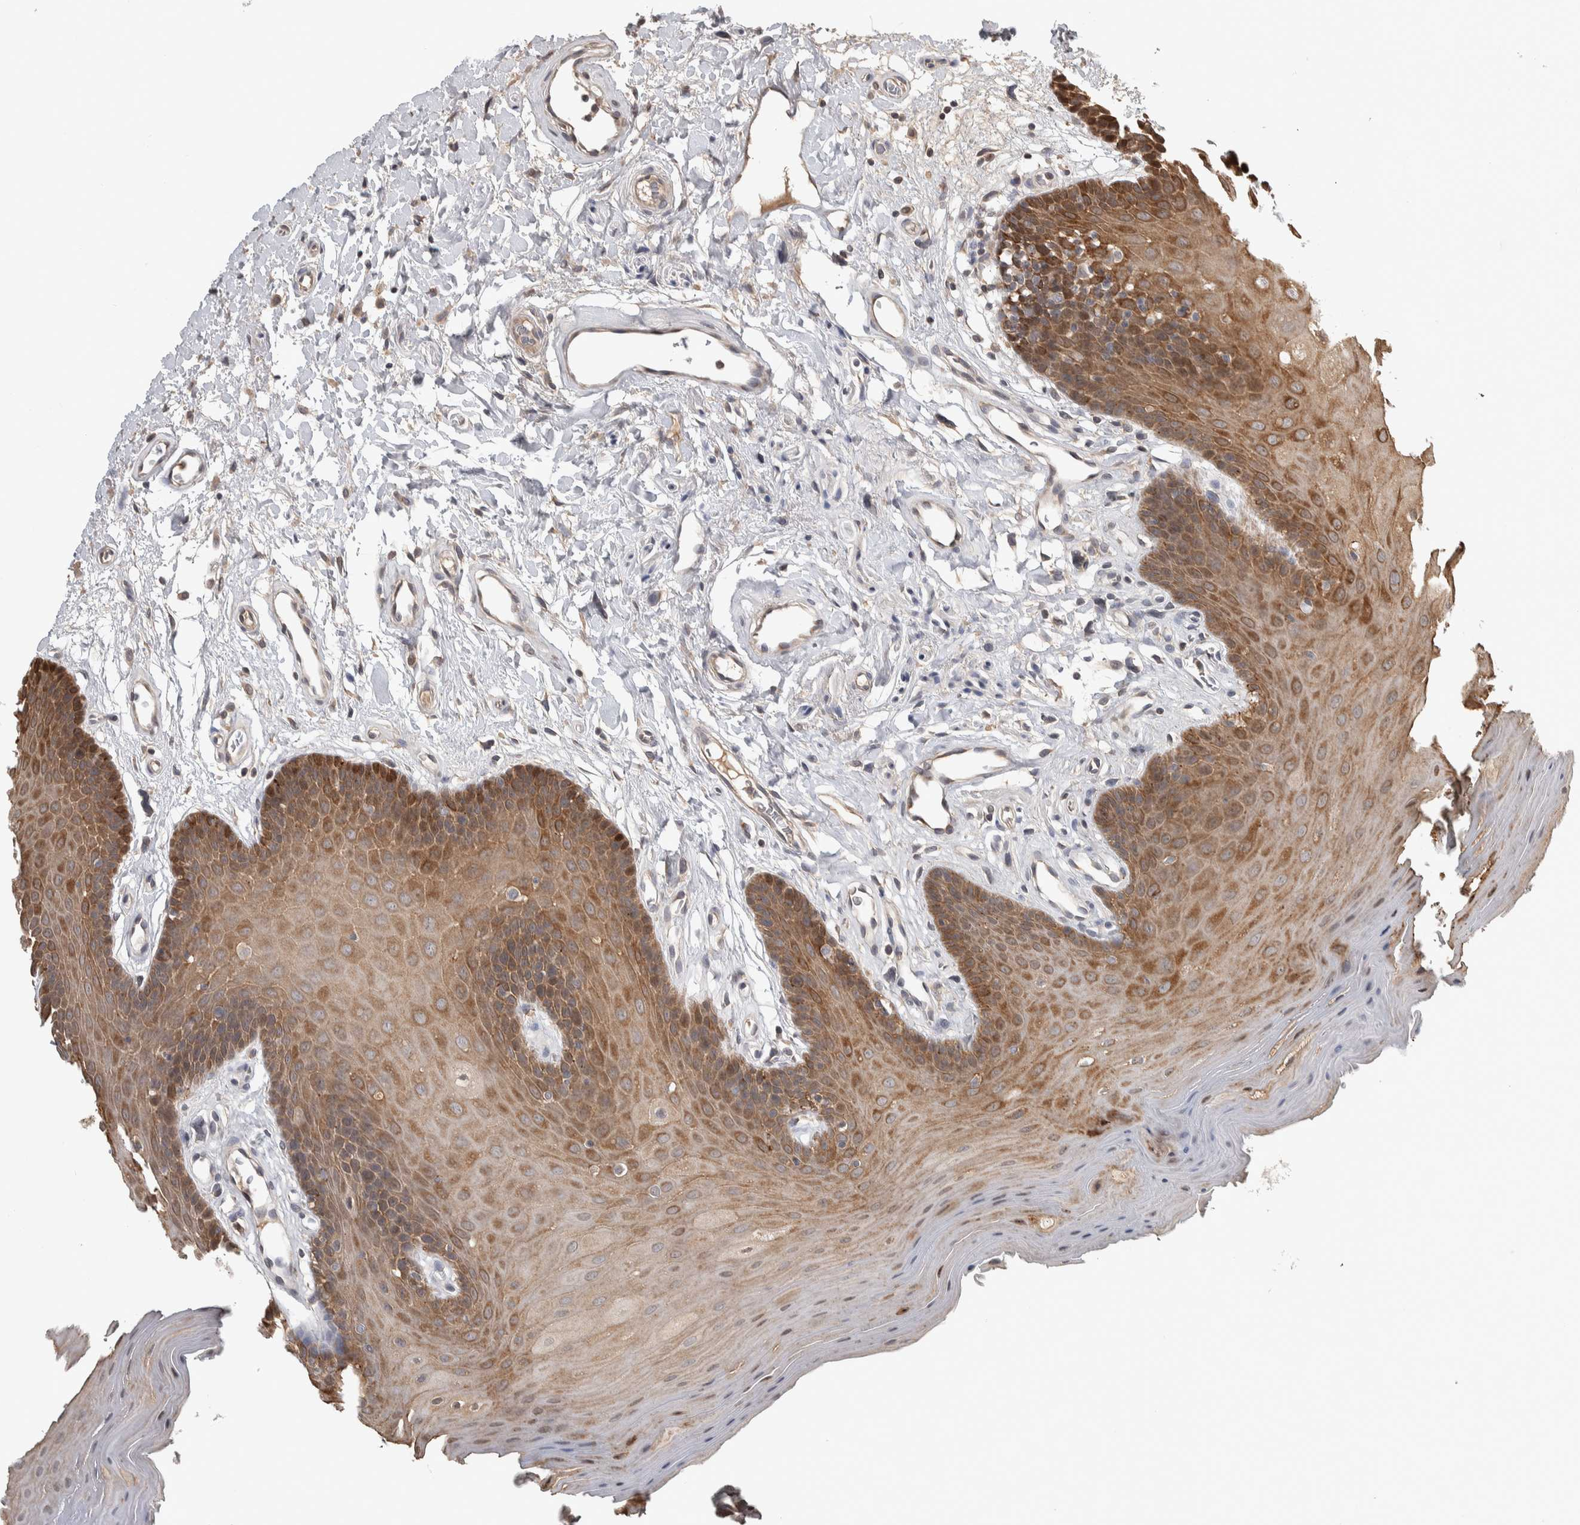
{"staining": {"intensity": "moderate", "quantity": ">75%", "location": "cytoplasmic/membranous"}, "tissue": "oral mucosa", "cell_type": "Squamous epithelial cells", "image_type": "normal", "snomed": [{"axis": "morphology", "description": "Normal tissue, NOS"}, {"axis": "morphology", "description": "Squamous cell carcinoma, NOS"}, {"axis": "topography", "description": "Oral tissue"}, {"axis": "topography", "description": "Head-Neck"}], "caption": "Immunohistochemistry (IHC) photomicrograph of normal oral mucosa: oral mucosa stained using immunohistochemistry exhibits medium levels of moderate protein expression localized specifically in the cytoplasmic/membranous of squamous epithelial cells, appearing as a cytoplasmic/membranous brown color.", "gene": "EIF3H", "patient": {"sex": "male", "age": 71}}